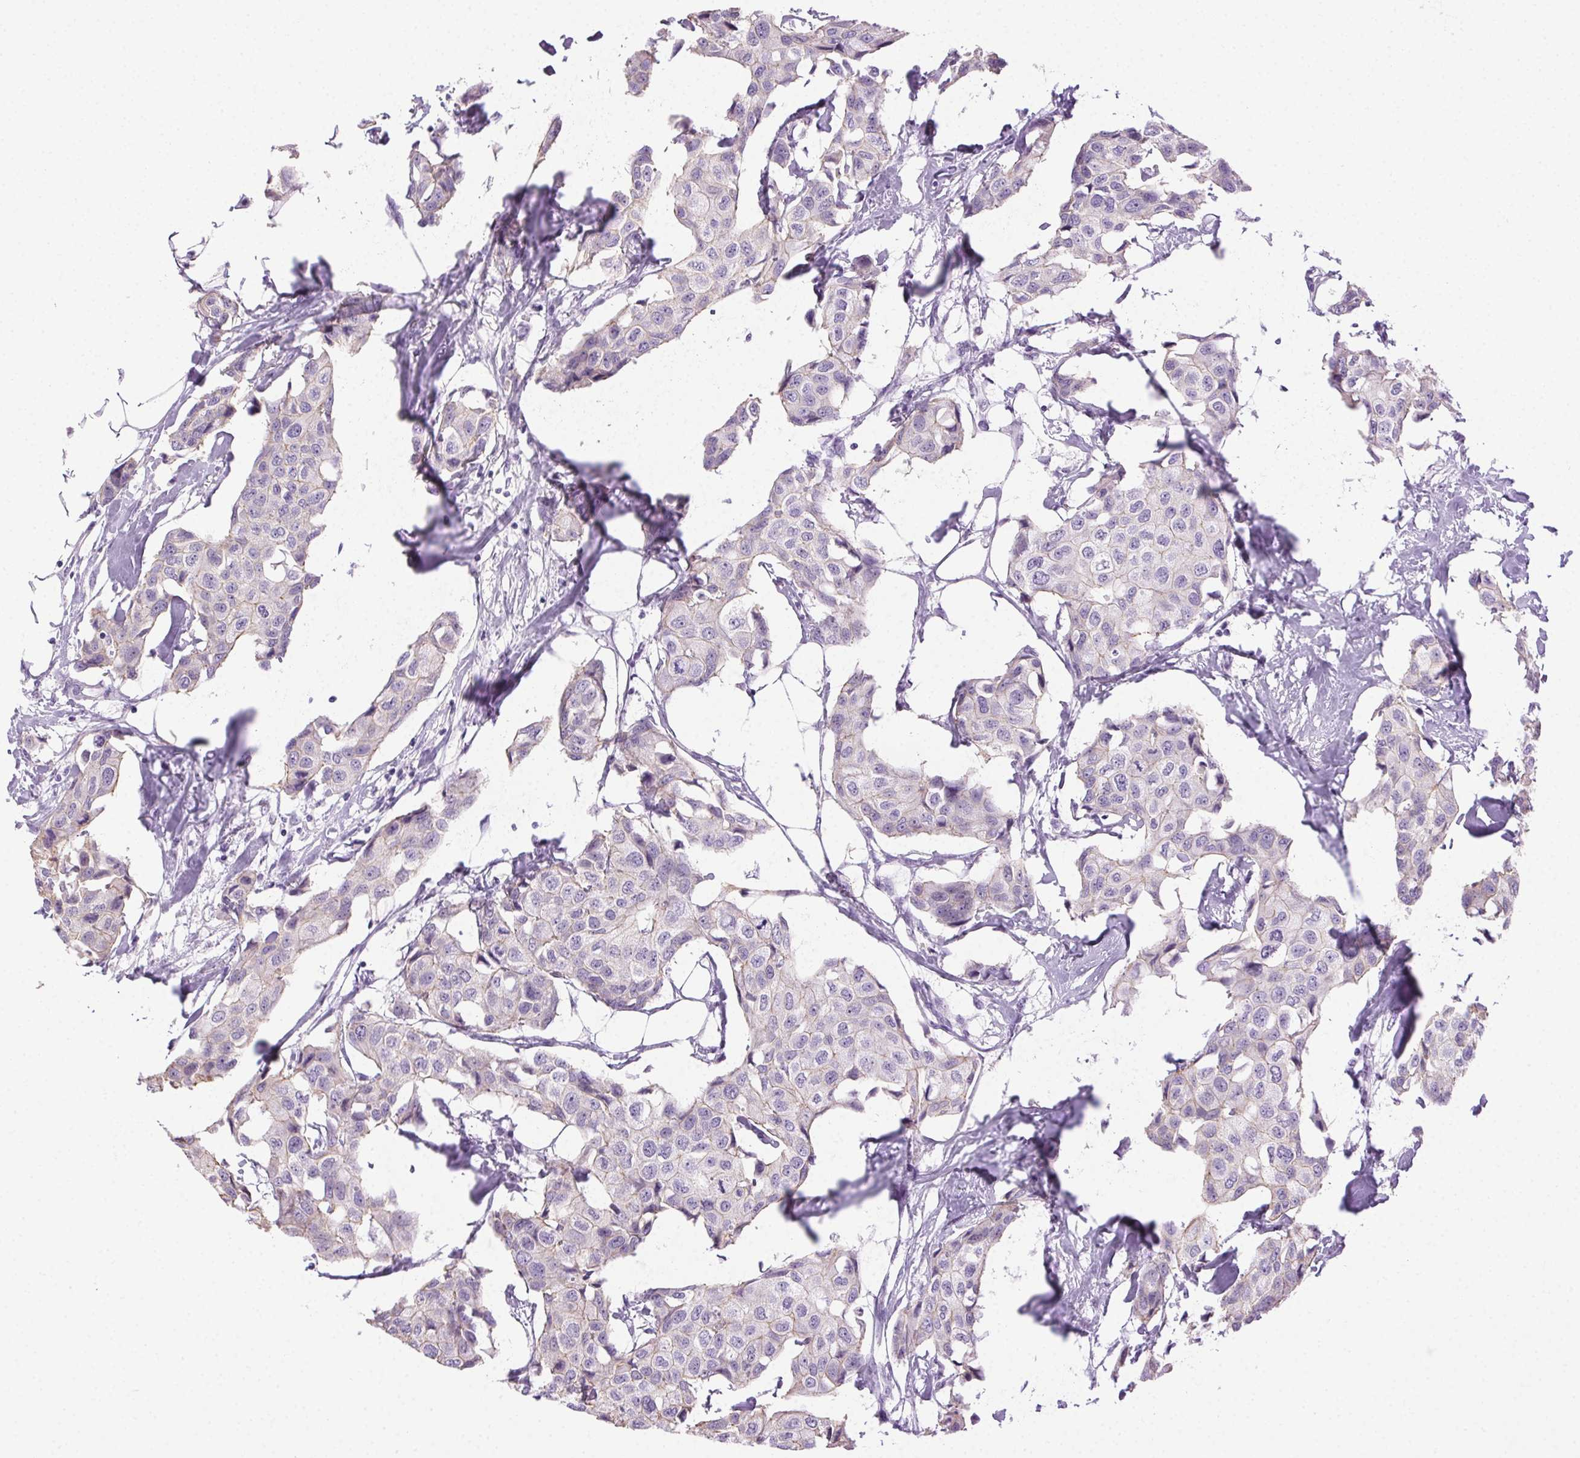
{"staining": {"intensity": "negative", "quantity": "none", "location": "none"}, "tissue": "breast cancer", "cell_type": "Tumor cells", "image_type": "cancer", "snomed": [{"axis": "morphology", "description": "Duct carcinoma"}, {"axis": "topography", "description": "Breast"}], "caption": "This is a photomicrograph of IHC staining of breast invasive ductal carcinoma, which shows no positivity in tumor cells. The staining is performed using DAB (3,3'-diaminobenzidine) brown chromogen with nuclei counter-stained in using hematoxylin.", "gene": "CLDN10", "patient": {"sex": "female", "age": 80}}